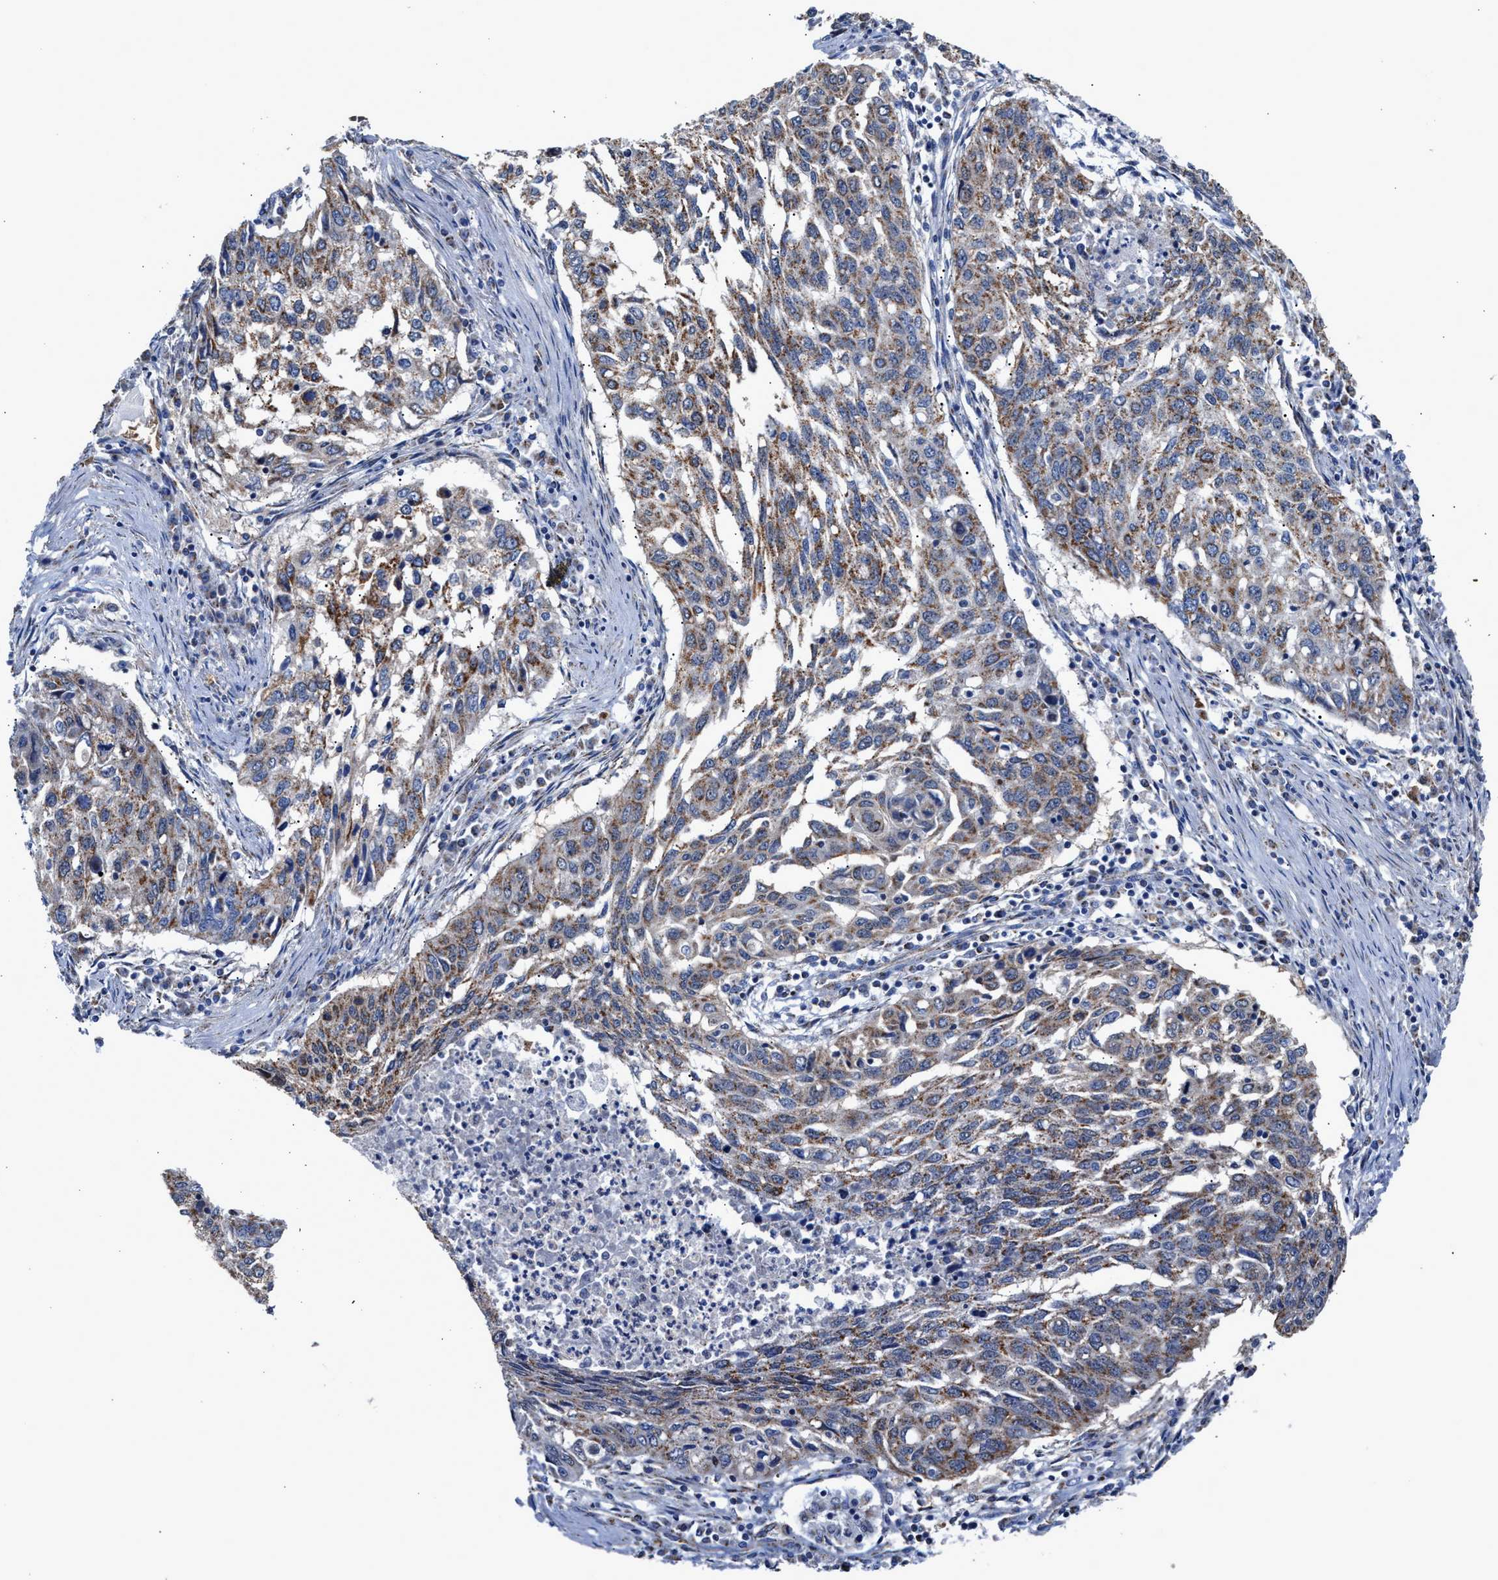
{"staining": {"intensity": "moderate", "quantity": ">75%", "location": "cytoplasmic/membranous"}, "tissue": "lung cancer", "cell_type": "Tumor cells", "image_type": "cancer", "snomed": [{"axis": "morphology", "description": "Squamous cell carcinoma, NOS"}, {"axis": "topography", "description": "Lung"}], "caption": "Lung cancer stained with a brown dye exhibits moderate cytoplasmic/membranous positive staining in approximately >75% of tumor cells.", "gene": "MECR", "patient": {"sex": "female", "age": 63}}